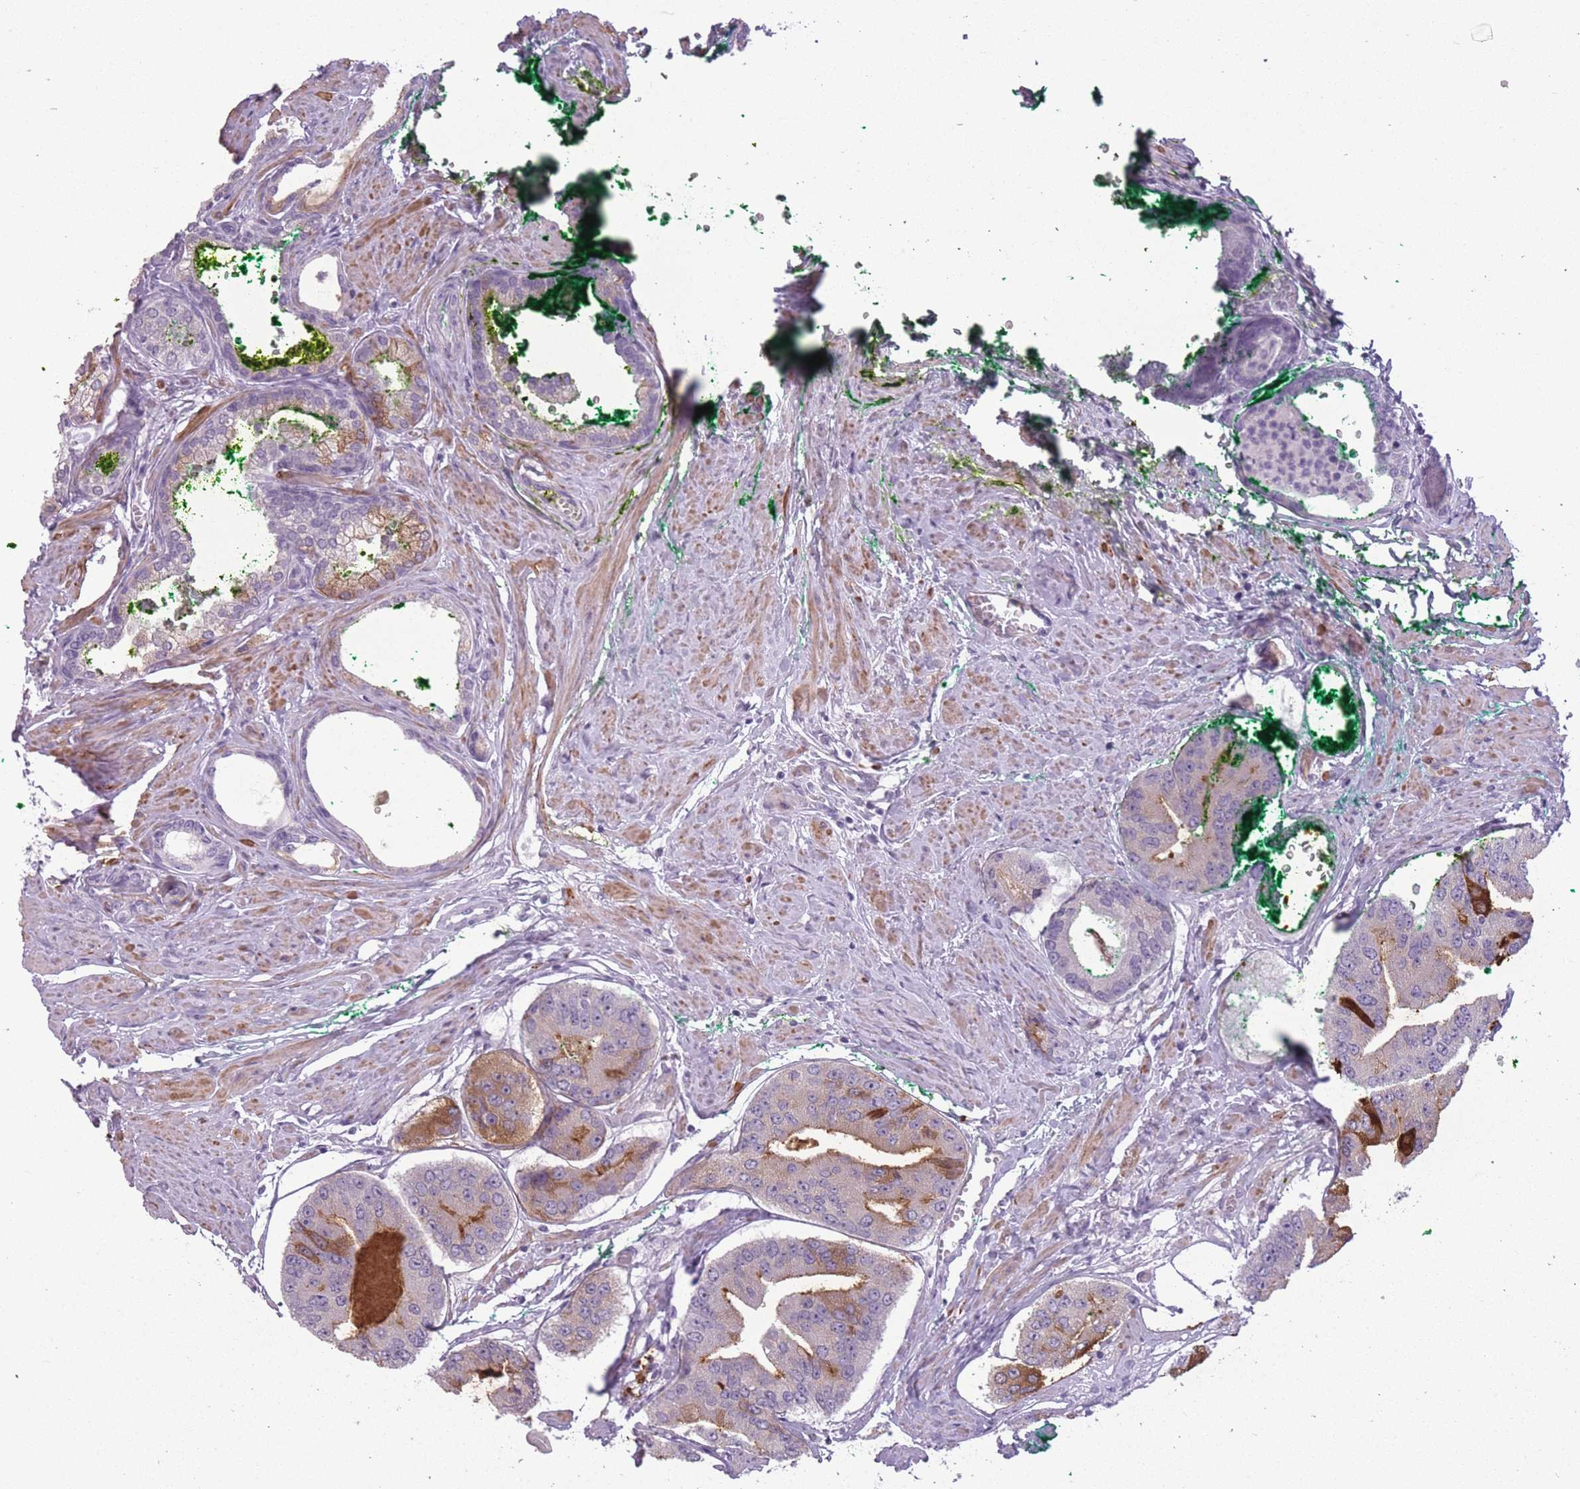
{"staining": {"intensity": "moderate", "quantity": "25%-75%", "location": "cytoplasmic/membranous"}, "tissue": "prostate cancer", "cell_type": "Tumor cells", "image_type": "cancer", "snomed": [{"axis": "morphology", "description": "Adenocarcinoma, High grade"}, {"axis": "topography", "description": "Prostate"}], "caption": "This histopathology image displays prostate cancer (adenocarcinoma (high-grade)) stained with IHC to label a protein in brown. The cytoplasmic/membranous of tumor cells show moderate positivity for the protein. Nuclei are counter-stained blue.", "gene": "GOLGA6D", "patient": {"sex": "male", "age": 63}}